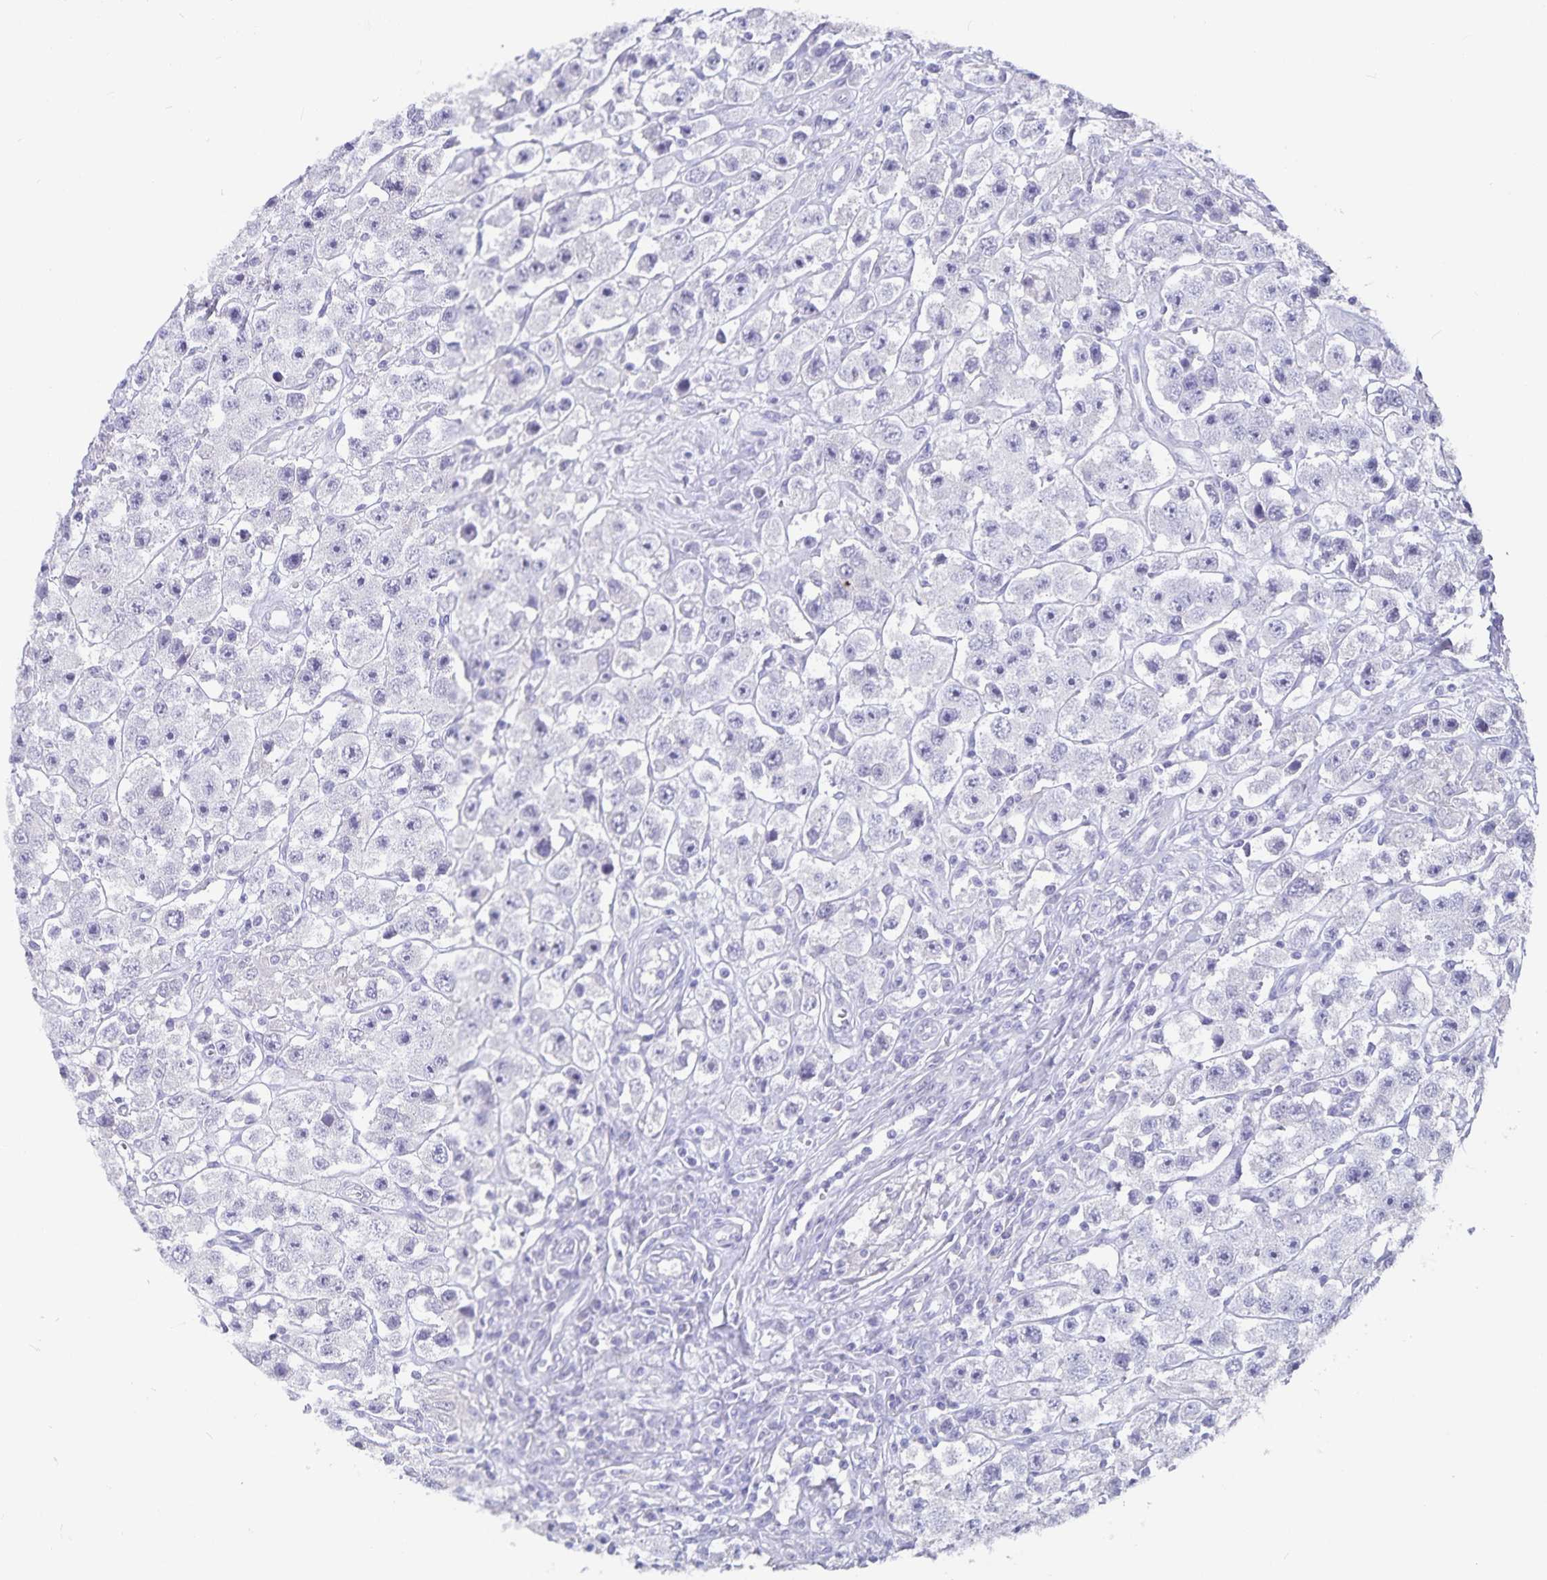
{"staining": {"intensity": "negative", "quantity": "none", "location": "none"}, "tissue": "testis cancer", "cell_type": "Tumor cells", "image_type": "cancer", "snomed": [{"axis": "morphology", "description": "Seminoma, NOS"}, {"axis": "topography", "description": "Testis"}], "caption": "DAB immunohistochemical staining of testis seminoma displays no significant staining in tumor cells.", "gene": "PLAC1", "patient": {"sex": "male", "age": 45}}